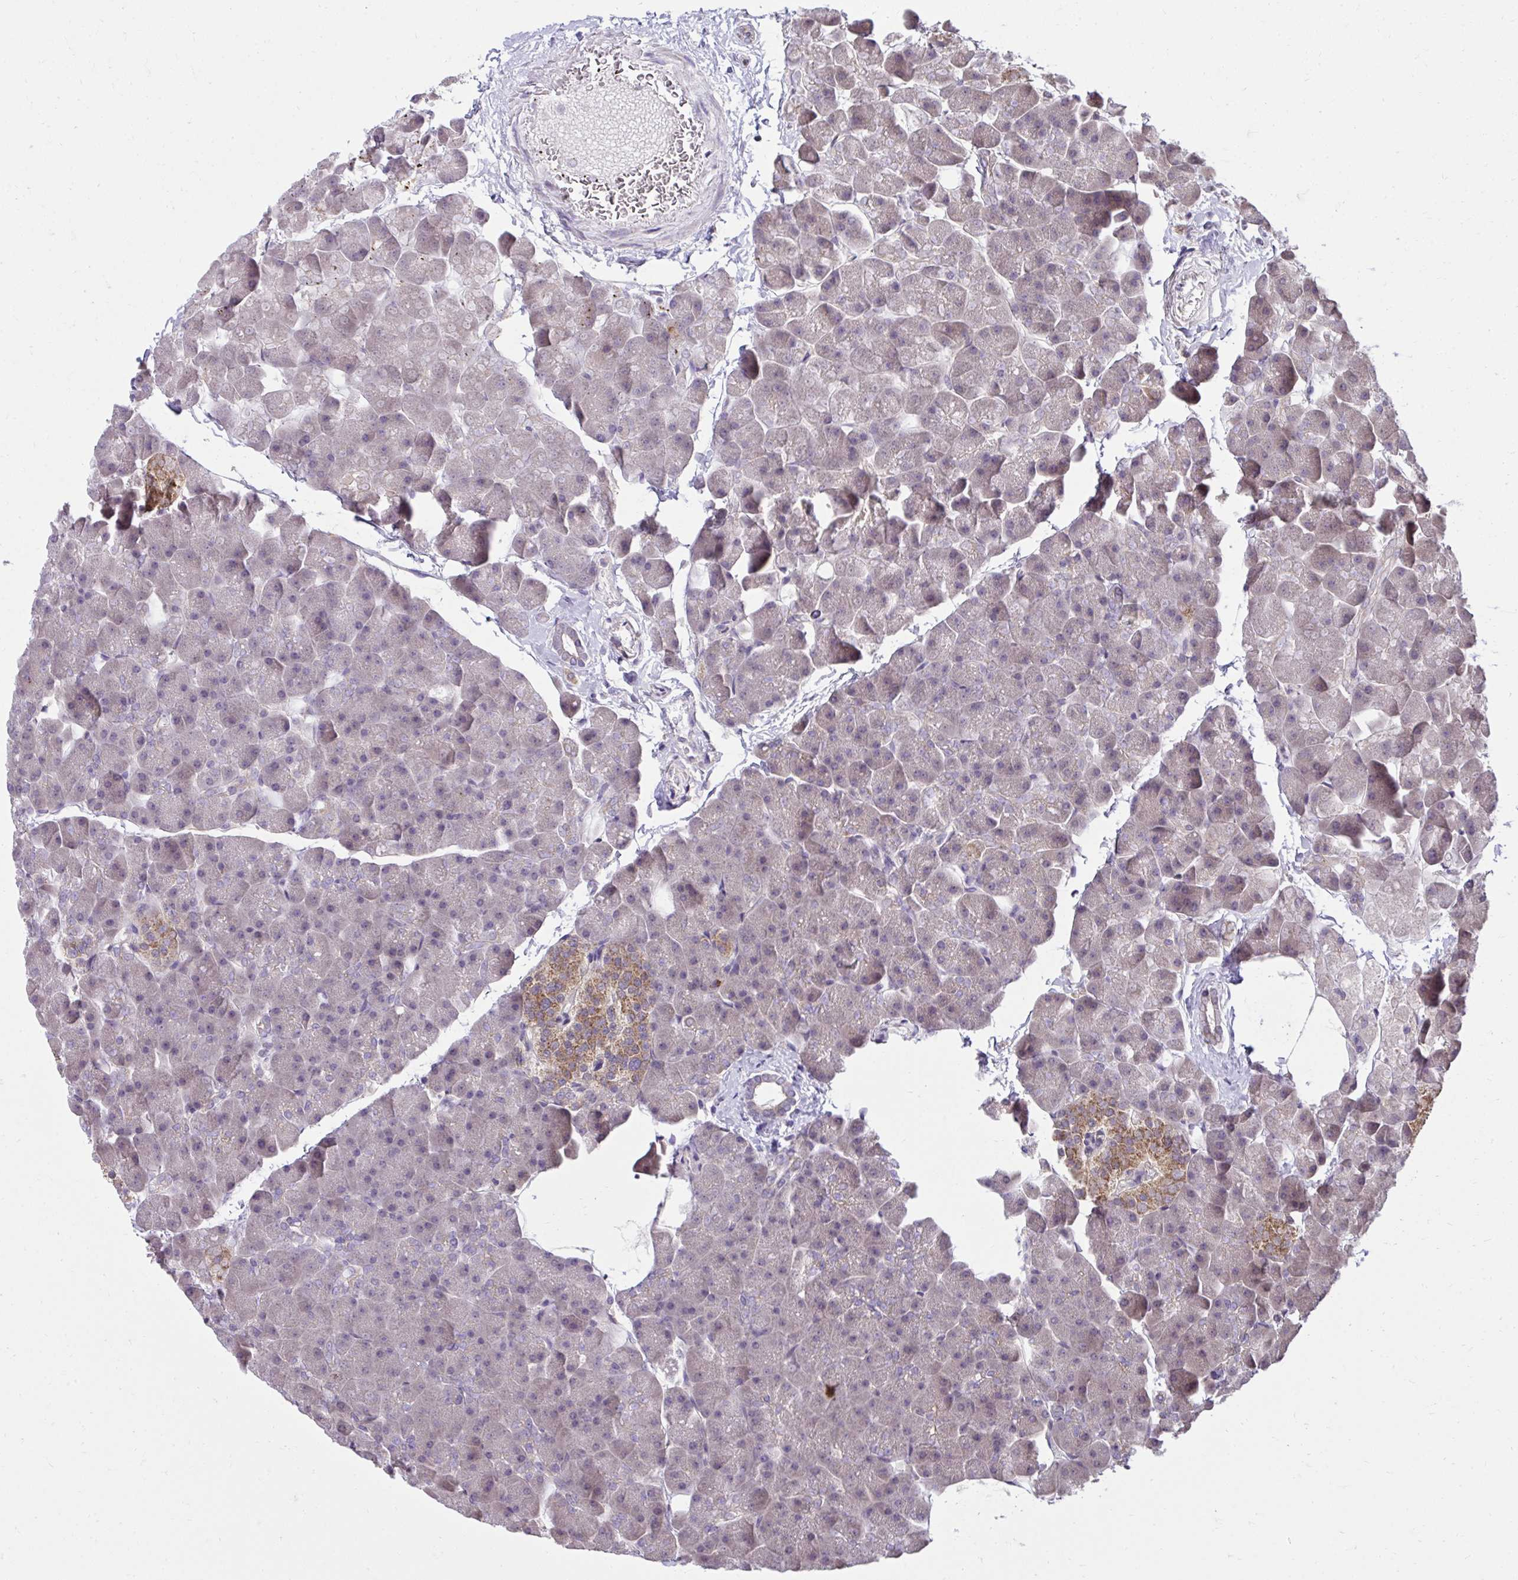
{"staining": {"intensity": "weak", "quantity": "<25%", "location": "nuclear"}, "tissue": "pancreas", "cell_type": "Exocrine glandular cells", "image_type": "normal", "snomed": [{"axis": "morphology", "description": "Normal tissue, NOS"}, {"axis": "topography", "description": "Pancreas"}], "caption": "DAB (3,3'-diaminobenzidine) immunohistochemical staining of unremarkable human pancreas displays no significant staining in exocrine glandular cells. (DAB (3,3'-diaminobenzidine) immunohistochemistry (IHC), high magnification).", "gene": "RDH14", "patient": {"sex": "male", "age": 35}}